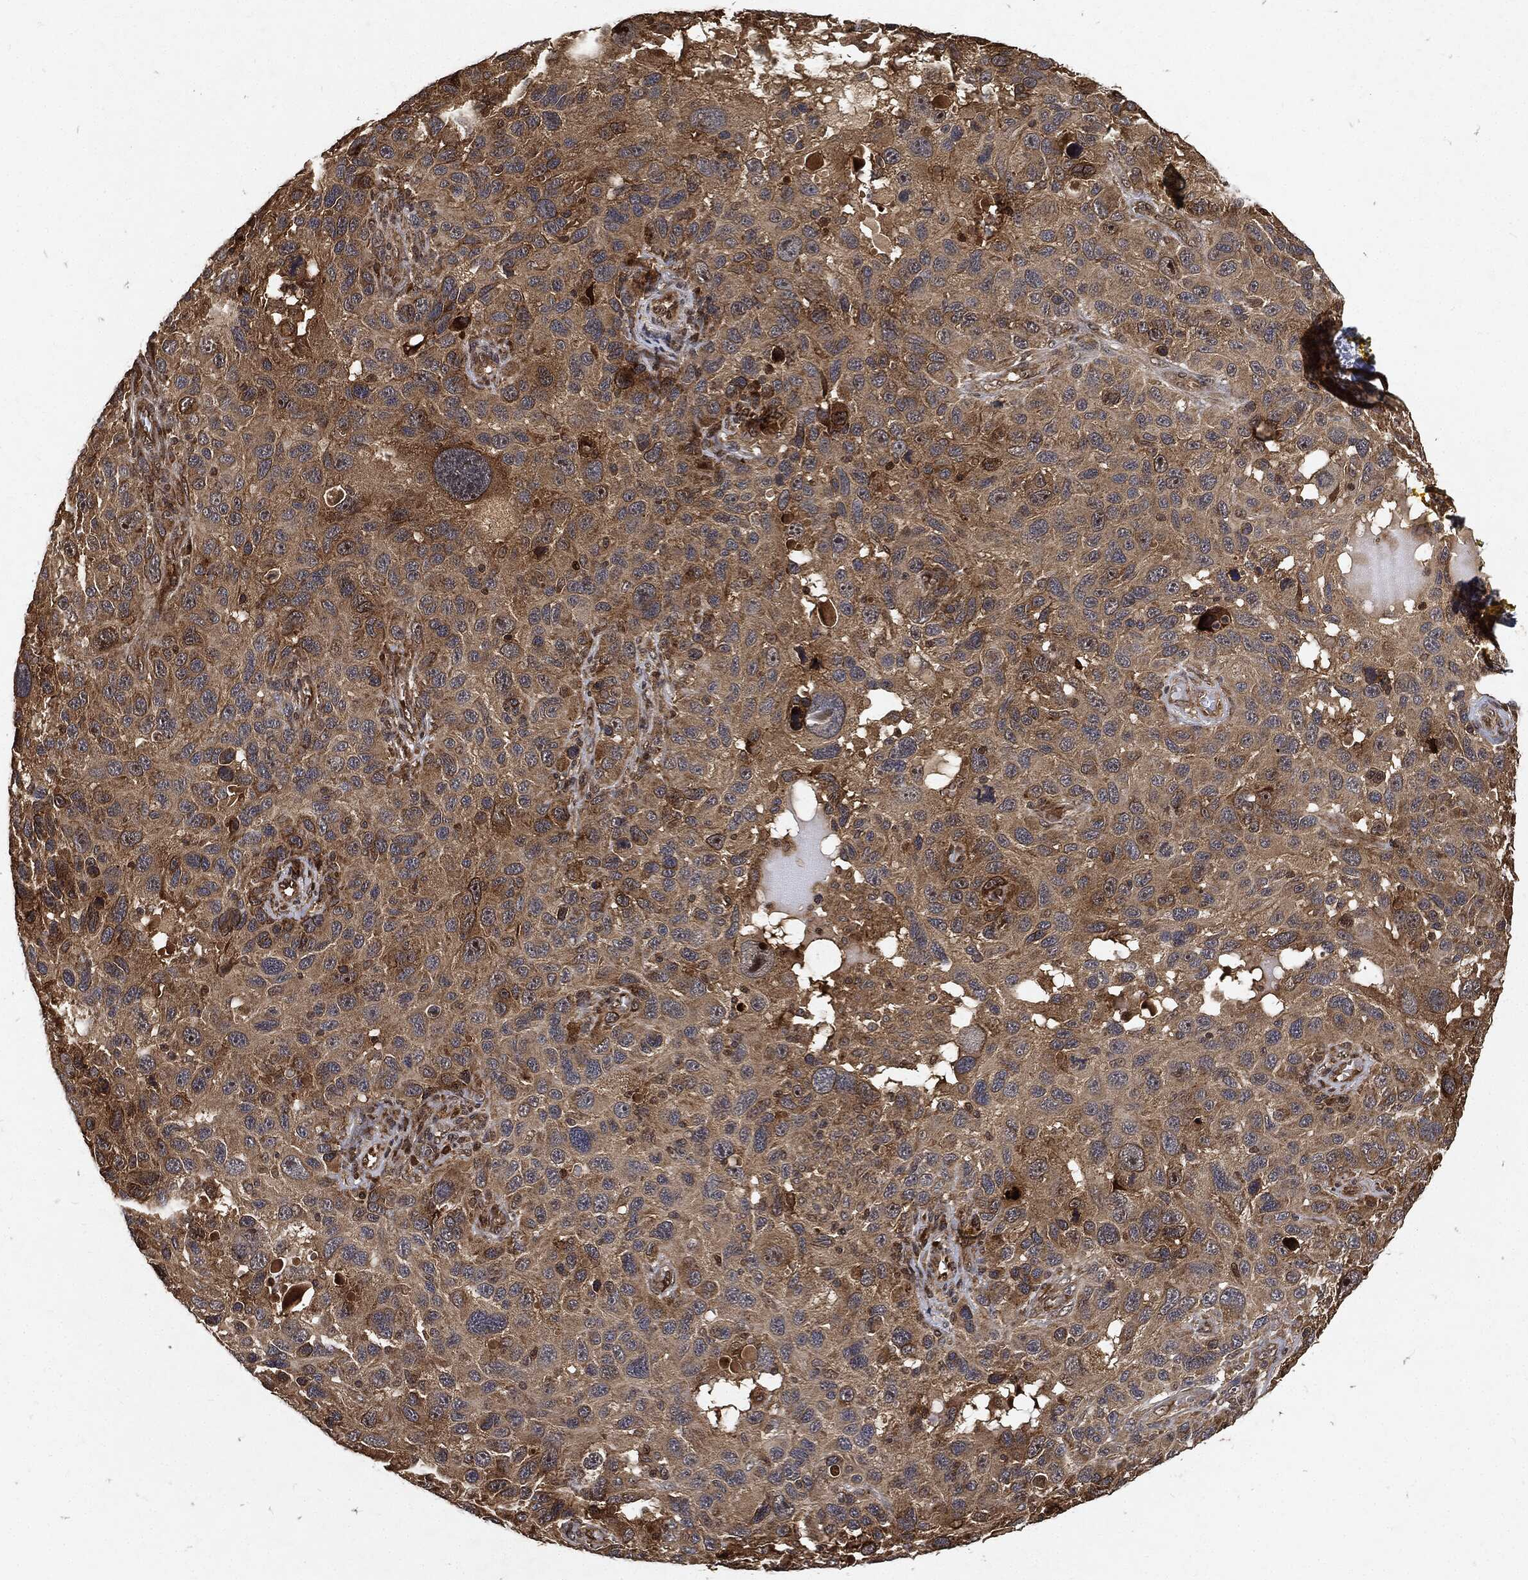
{"staining": {"intensity": "moderate", "quantity": ">75%", "location": "cytoplasmic/membranous"}, "tissue": "melanoma", "cell_type": "Tumor cells", "image_type": "cancer", "snomed": [{"axis": "morphology", "description": "Malignant melanoma, NOS"}, {"axis": "topography", "description": "Skin"}], "caption": "Tumor cells exhibit medium levels of moderate cytoplasmic/membranous expression in approximately >75% of cells in malignant melanoma.", "gene": "ZNF226", "patient": {"sex": "male", "age": 53}}